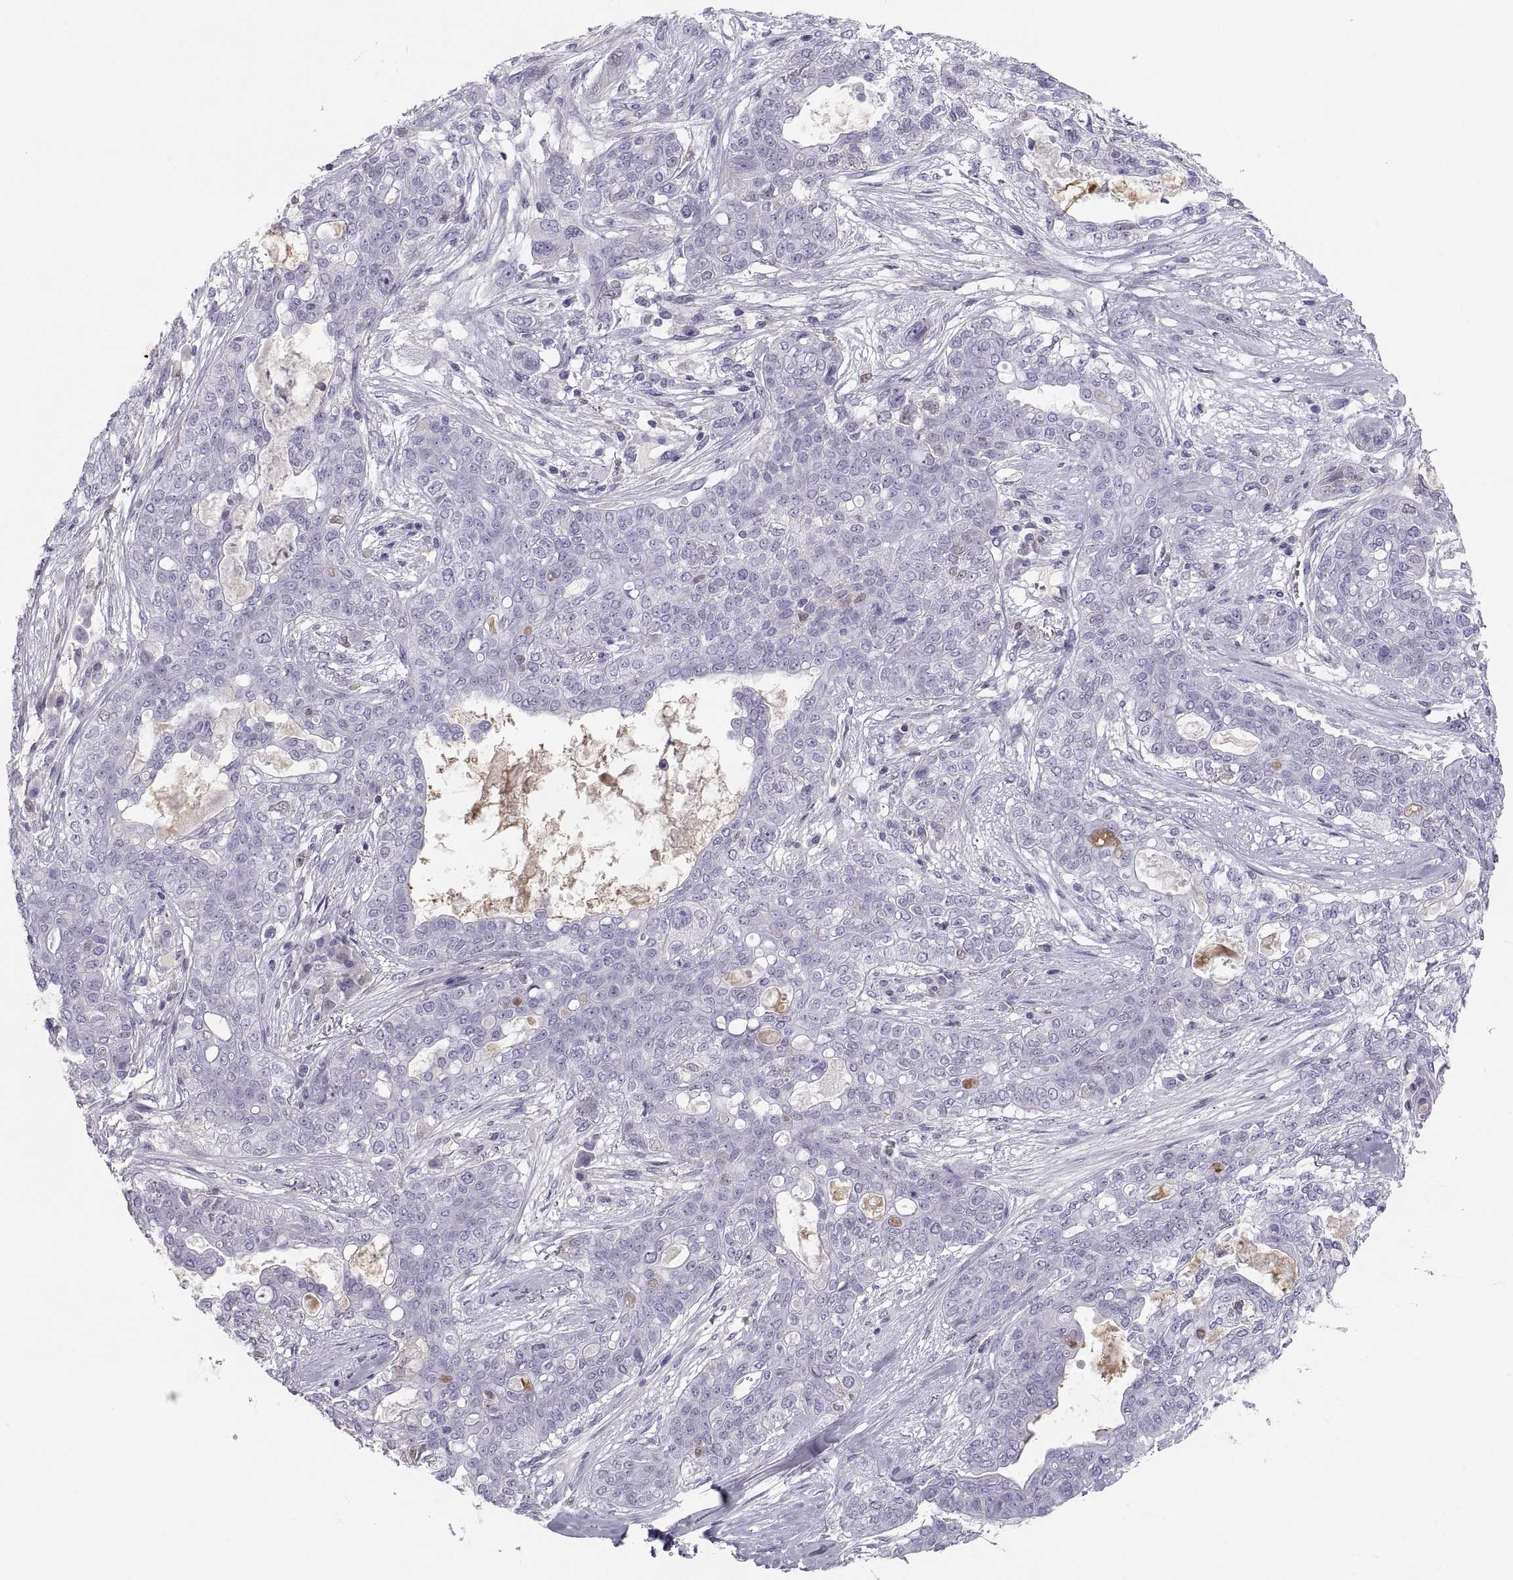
{"staining": {"intensity": "weak", "quantity": "<25%", "location": "cytoplasmic/membranous"}, "tissue": "lung cancer", "cell_type": "Tumor cells", "image_type": "cancer", "snomed": [{"axis": "morphology", "description": "Squamous cell carcinoma, NOS"}, {"axis": "topography", "description": "Lung"}], "caption": "The immunohistochemistry (IHC) micrograph has no significant staining in tumor cells of squamous cell carcinoma (lung) tissue.", "gene": "MAGEB2", "patient": {"sex": "female", "age": 70}}